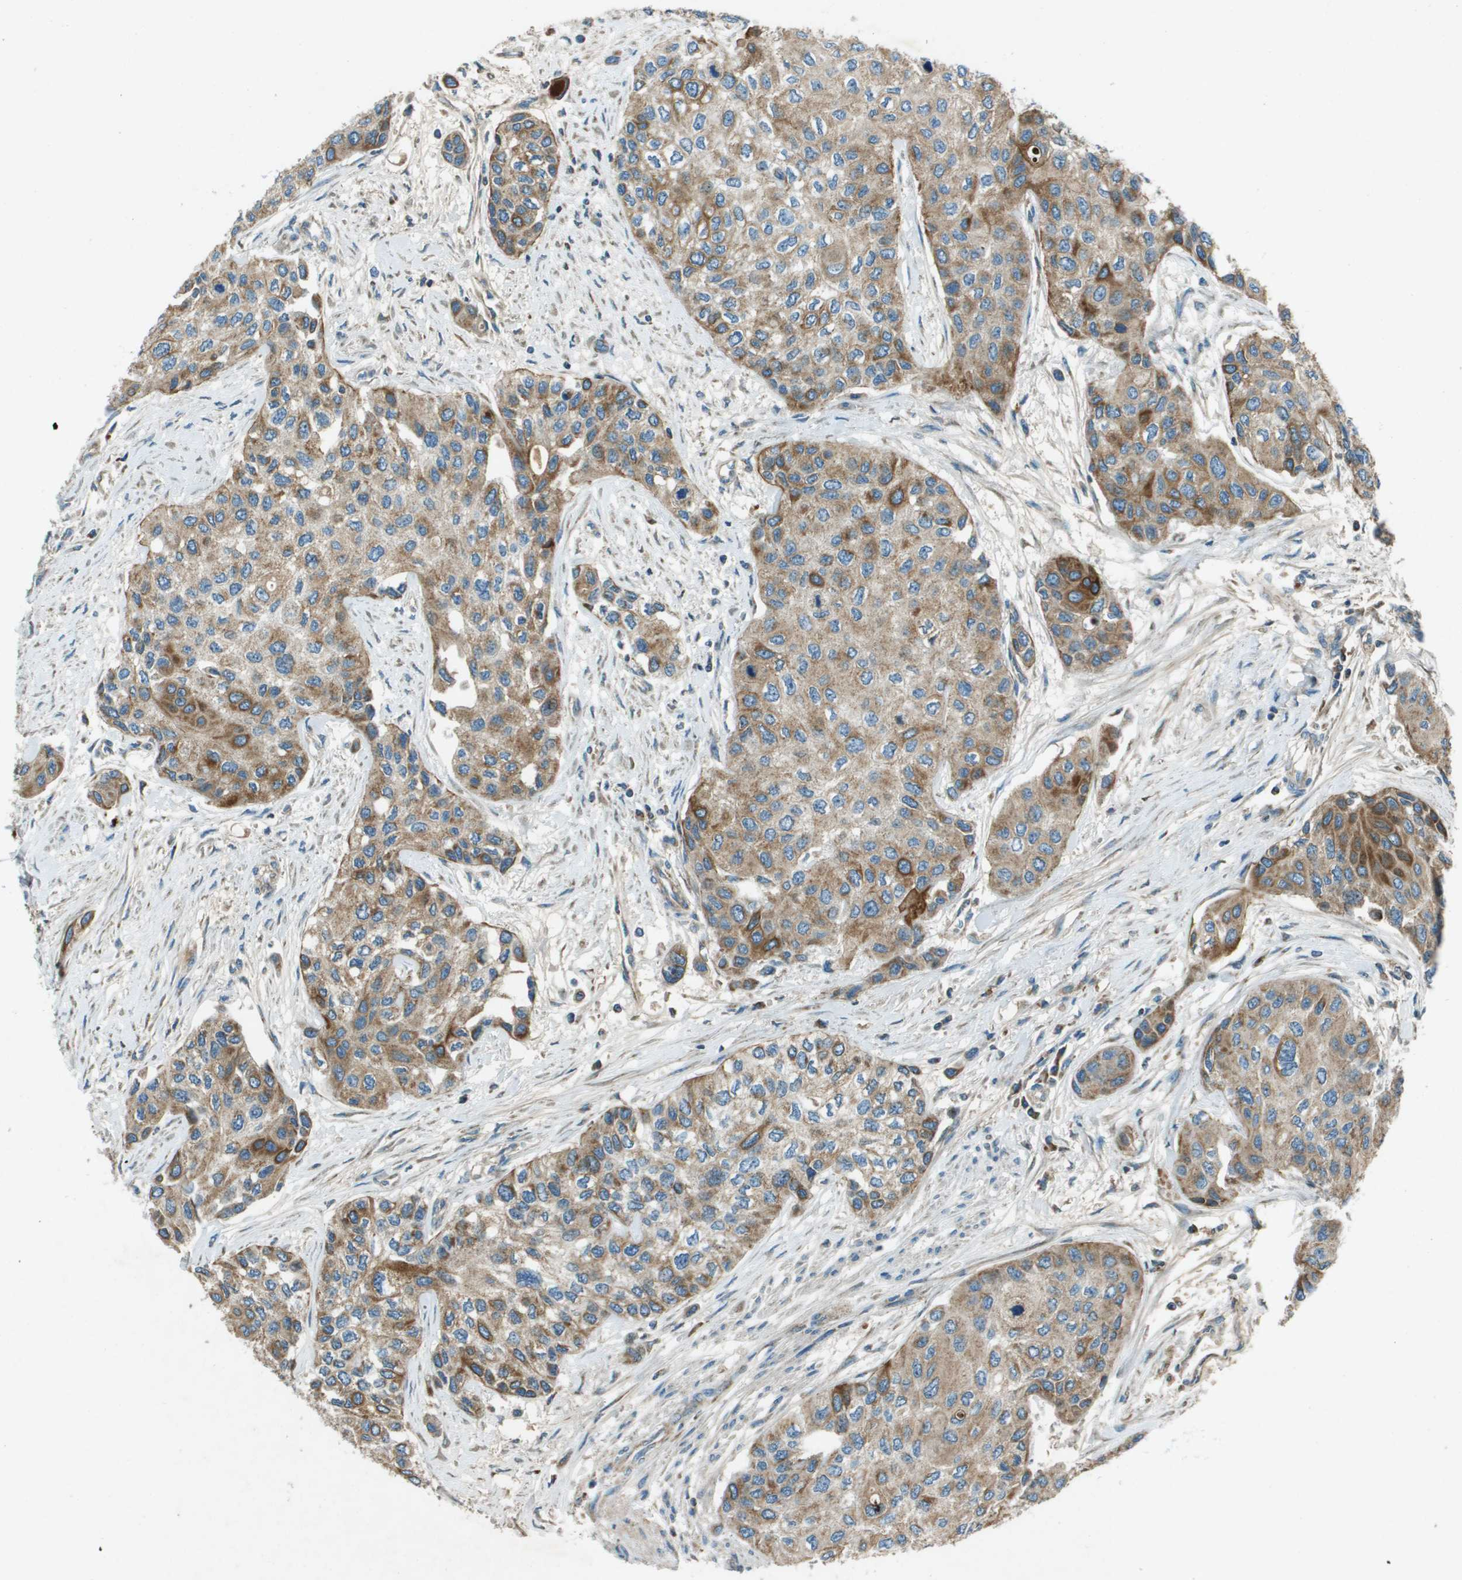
{"staining": {"intensity": "moderate", "quantity": ">75%", "location": "cytoplasmic/membranous"}, "tissue": "urothelial cancer", "cell_type": "Tumor cells", "image_type": "cancer", "snomed": [{"axis": "morphology", "description": "Urothelial carcinoma, High grade"}, {"axis": "topography", "description": "Urinary bladder"}], "caption": "An IHC histopathology image of tumor tissue is shown. Protein staining in brown shows moderate cytoplasmic/membranous positivity in high-grade urothelial carcinoma within tumor cells. (DAB IHC with brightfield microscopy, high magnification).", "gene": "MIGA1", "patient": {"sex": "female", "age": 56}}